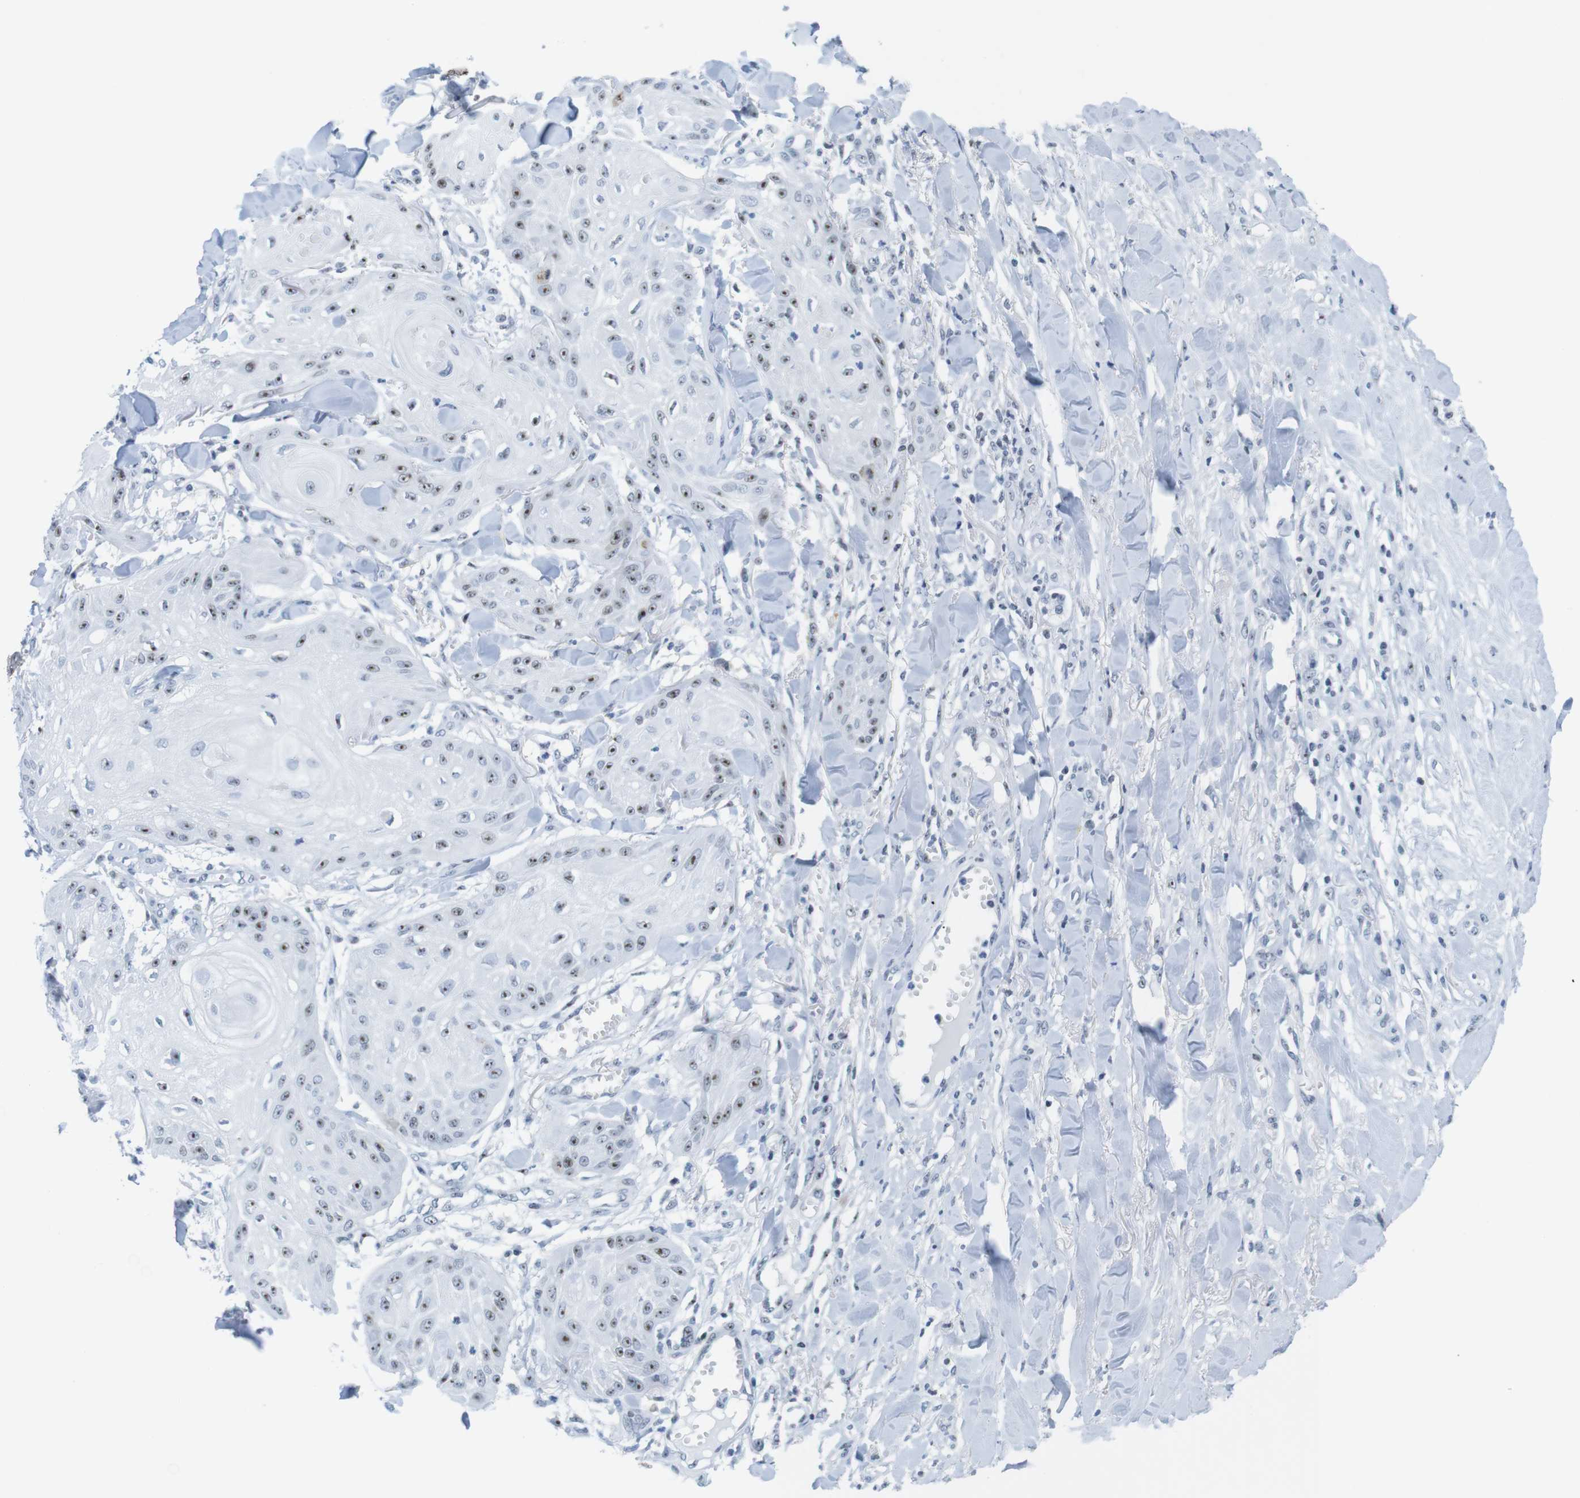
{"staining": {"intensity": "moderate", "quantity": ">75%", "location": "nuclear"}, "tissue": "skin cancer", "cell_type": "Tumor cells", "image_type": "cancer", "snomed": [{"axis": "morphology", "description": "Squamous cell carcinoma, NOS"}, {"axis": "topography", "description": "Skin"}], "caption": "Human skin cancer stained for a protein (brown) demonstrates moderate nuclear positive expression in approximately >75% of tumor cells.", "gene": "NIFK", "patient": {"sex": "male", "age": 74}}